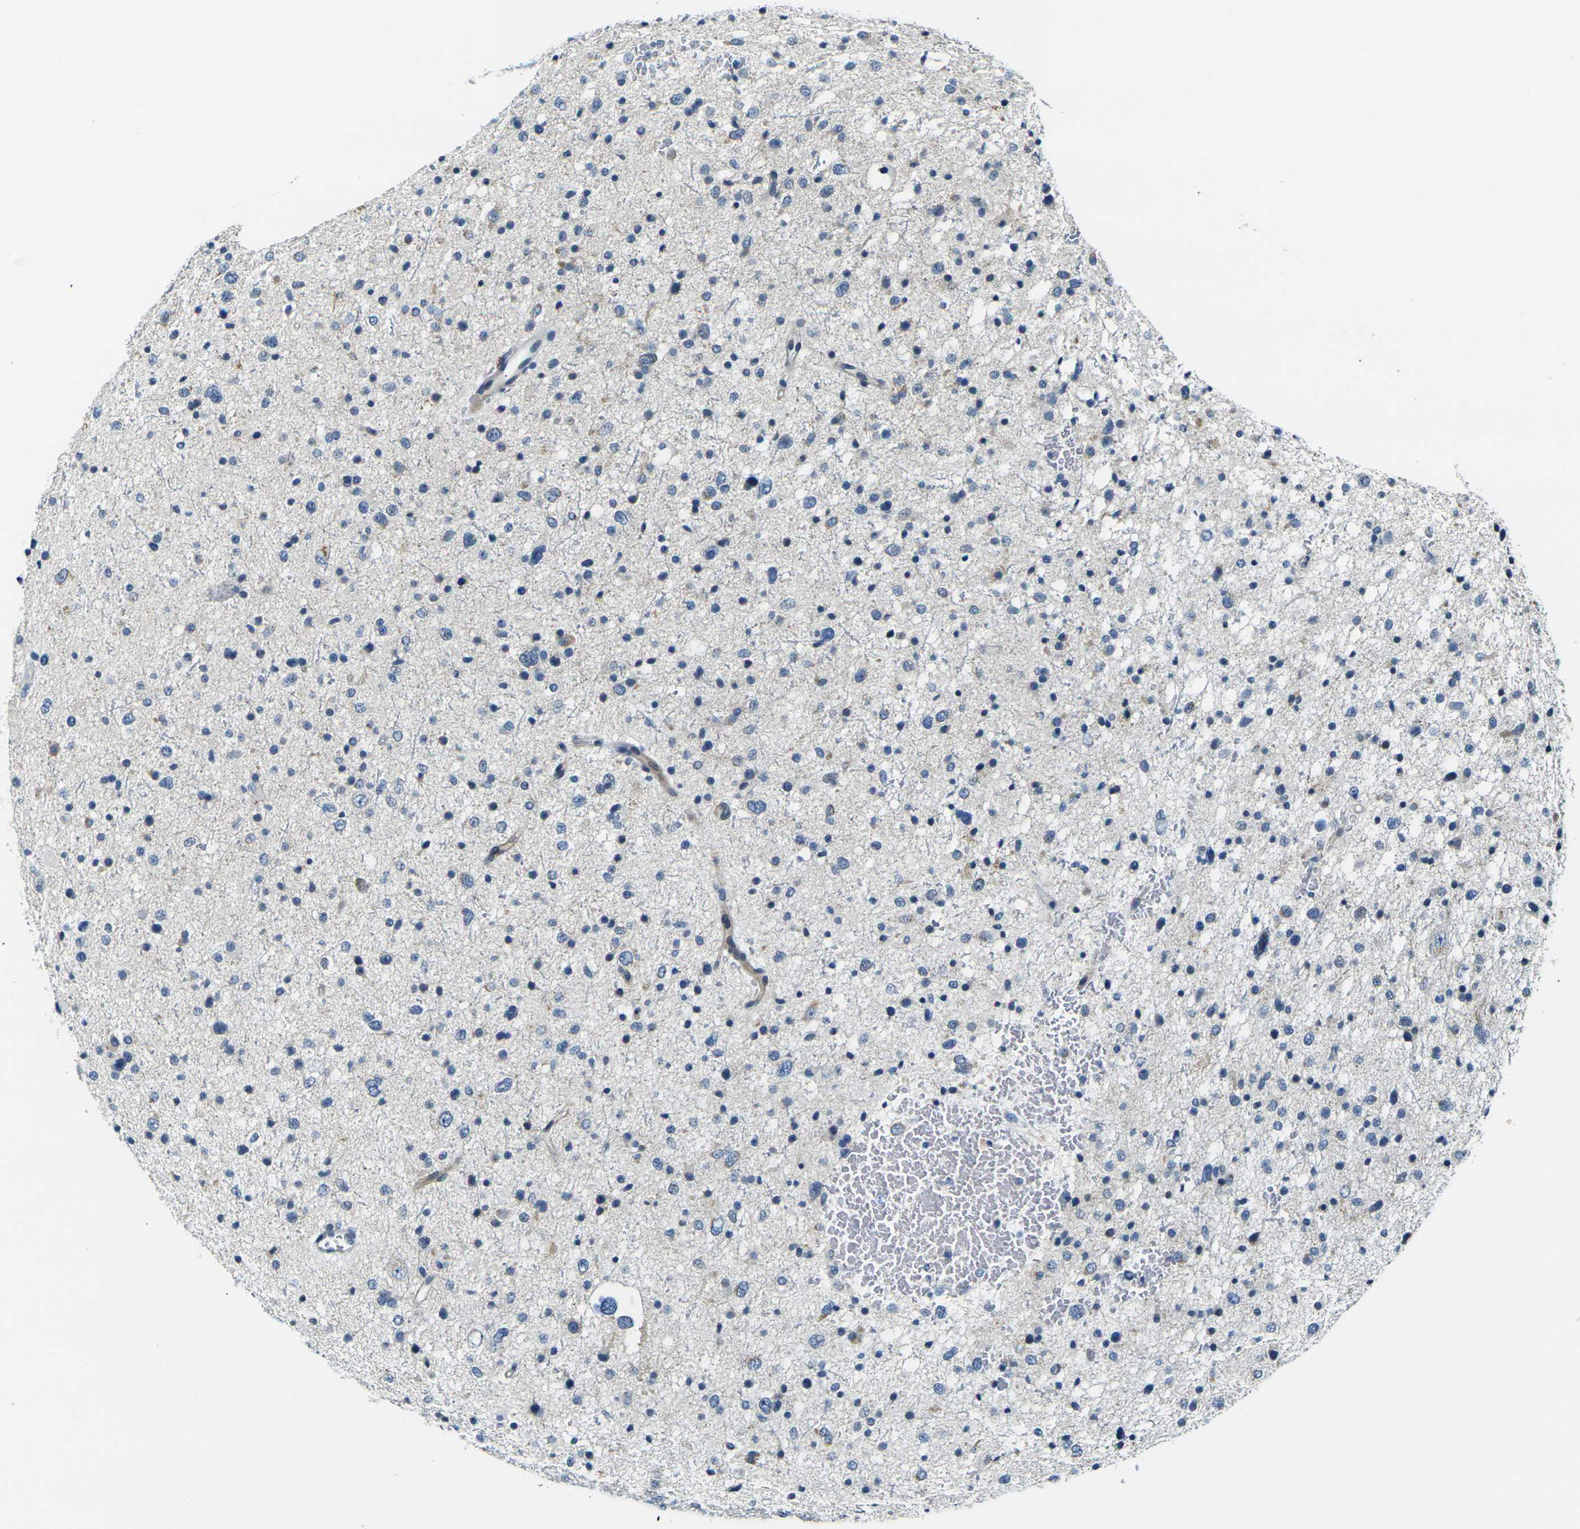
{"staining": {"intensity": "negative", "quantity": "none", "location": "none"}, "tissue": "glioma", "cell_type": "Tumor cells", "image_type": "cancer", "snomed": [{"axis": "morphology", "description": "Glioma, malignant, Low grade"}, {"axis": "topography", "description": "Brain"}], "caption": "Malignant low-grade glioma was stained to show a protein in brown. There is no significant positivity in tumor cells.", "gene": "SHISAL2B", "patient": {"sex": "female", "age": 37}}